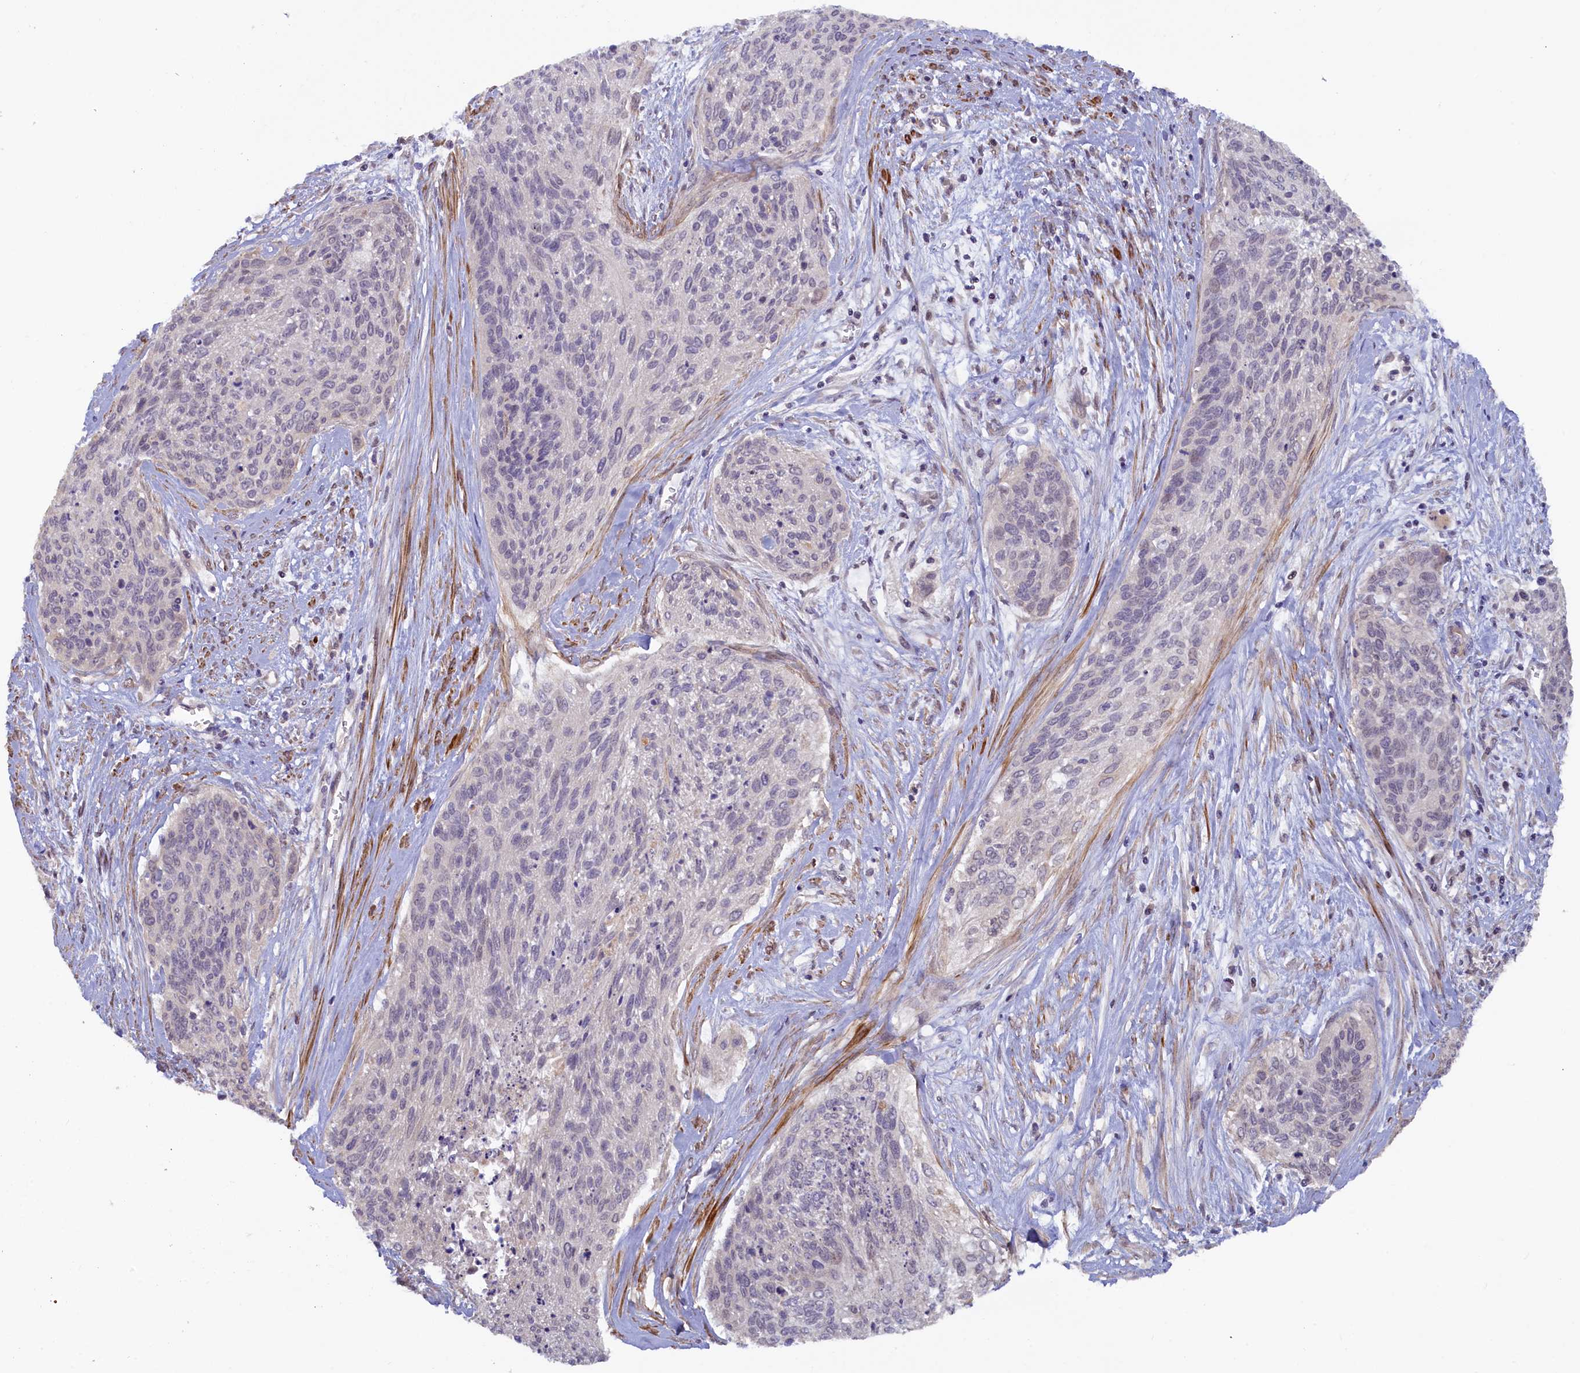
{"staining": {"intensity": "negative", "quantity": "none", "location": "none"}, "tissue": "cervical cancer", "cell_type": "Tumor cells", "image_type": "cancer", "snomed": [{"axis": "morphology", "description": "Squamous cell carcinoma, NOS"}, {"axis": "topography", "description": "Cervix"}], "caption": "Immunohistochemical staining of human squamous cell carcinoma (cervical) exhibits no significant staining in tumor cells.", "gene": "MYO16", "patient": {"sex": "female", "age": 55}}